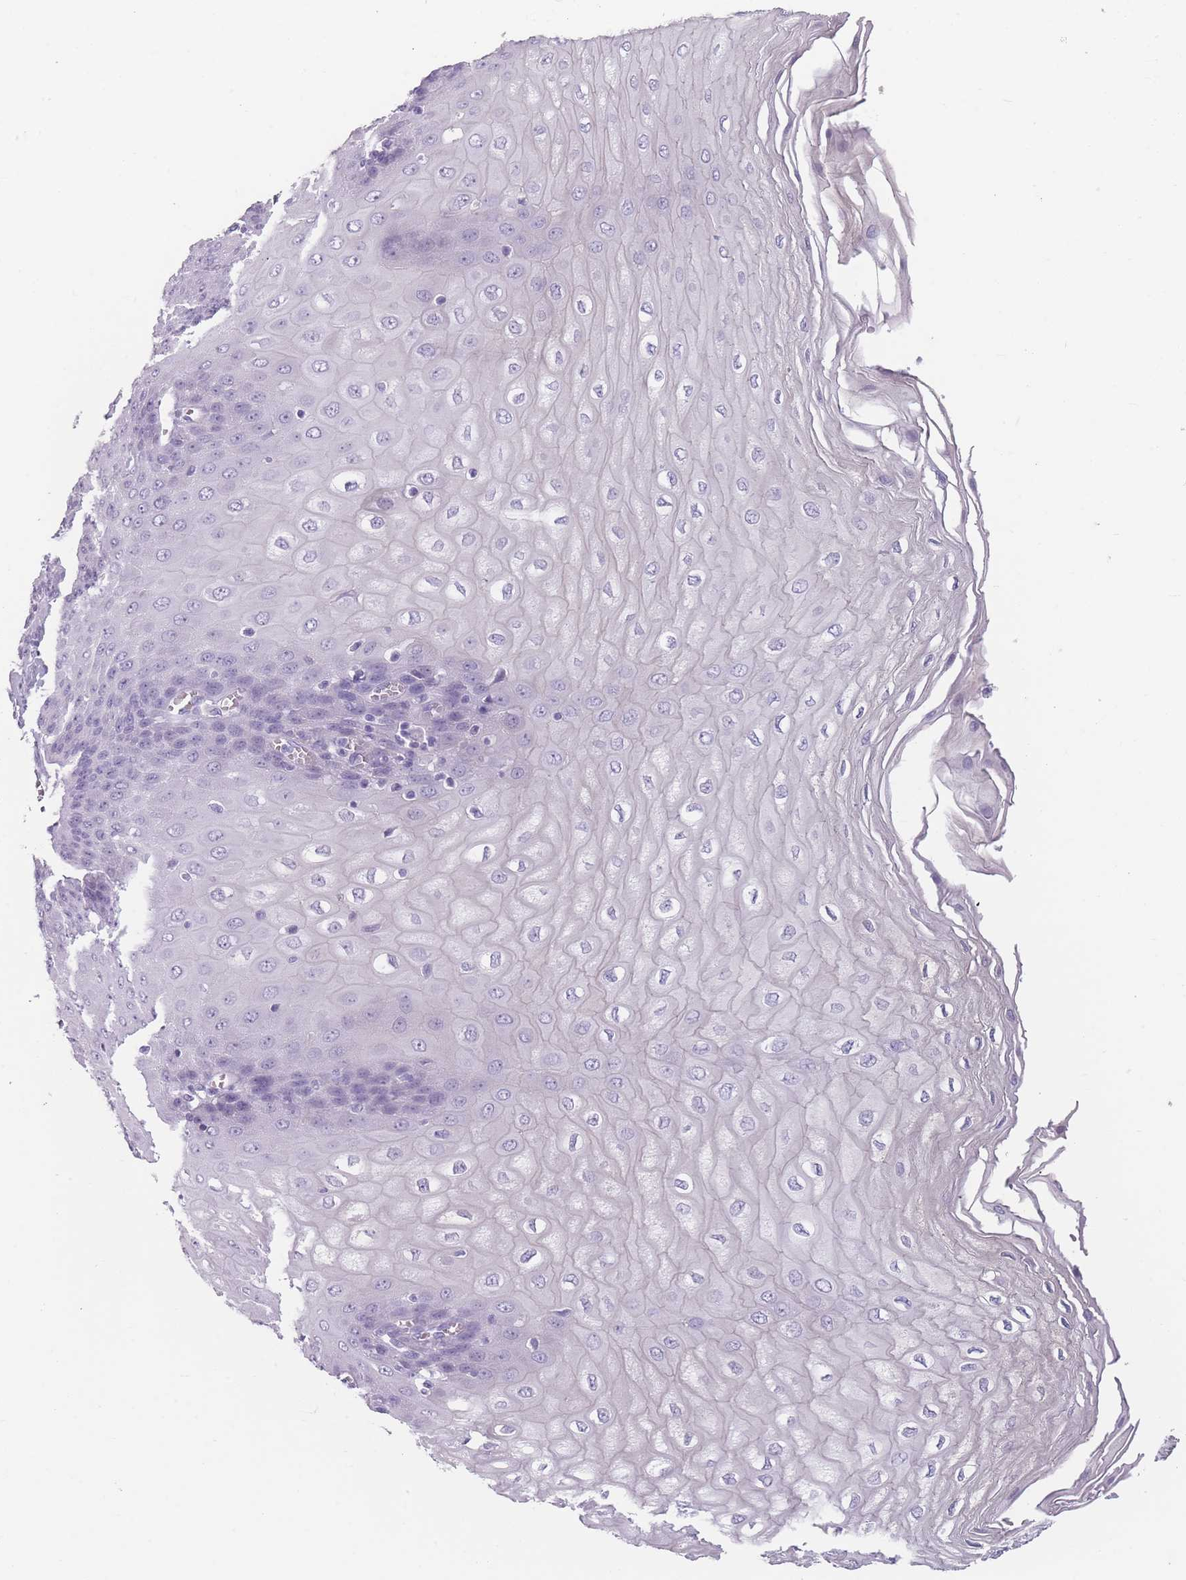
{"staining": {"intensity": "negative", "quantity": "none", "location": "none"}, "tissue": "esophagus", "cell_type": "Squamous epithelial cells", "image_type": "normal", "snomed": [{"axis": "morphology", "description": "Normal tissue, NOS"}, {"axis": "topography", "description": "Esophagus"}], "caption": "The histopathology image shows no staining of squamous epithelial cells in normal esophagus.", "gene": "CCNO", "patient": {"sex": "male", "age": 60}}